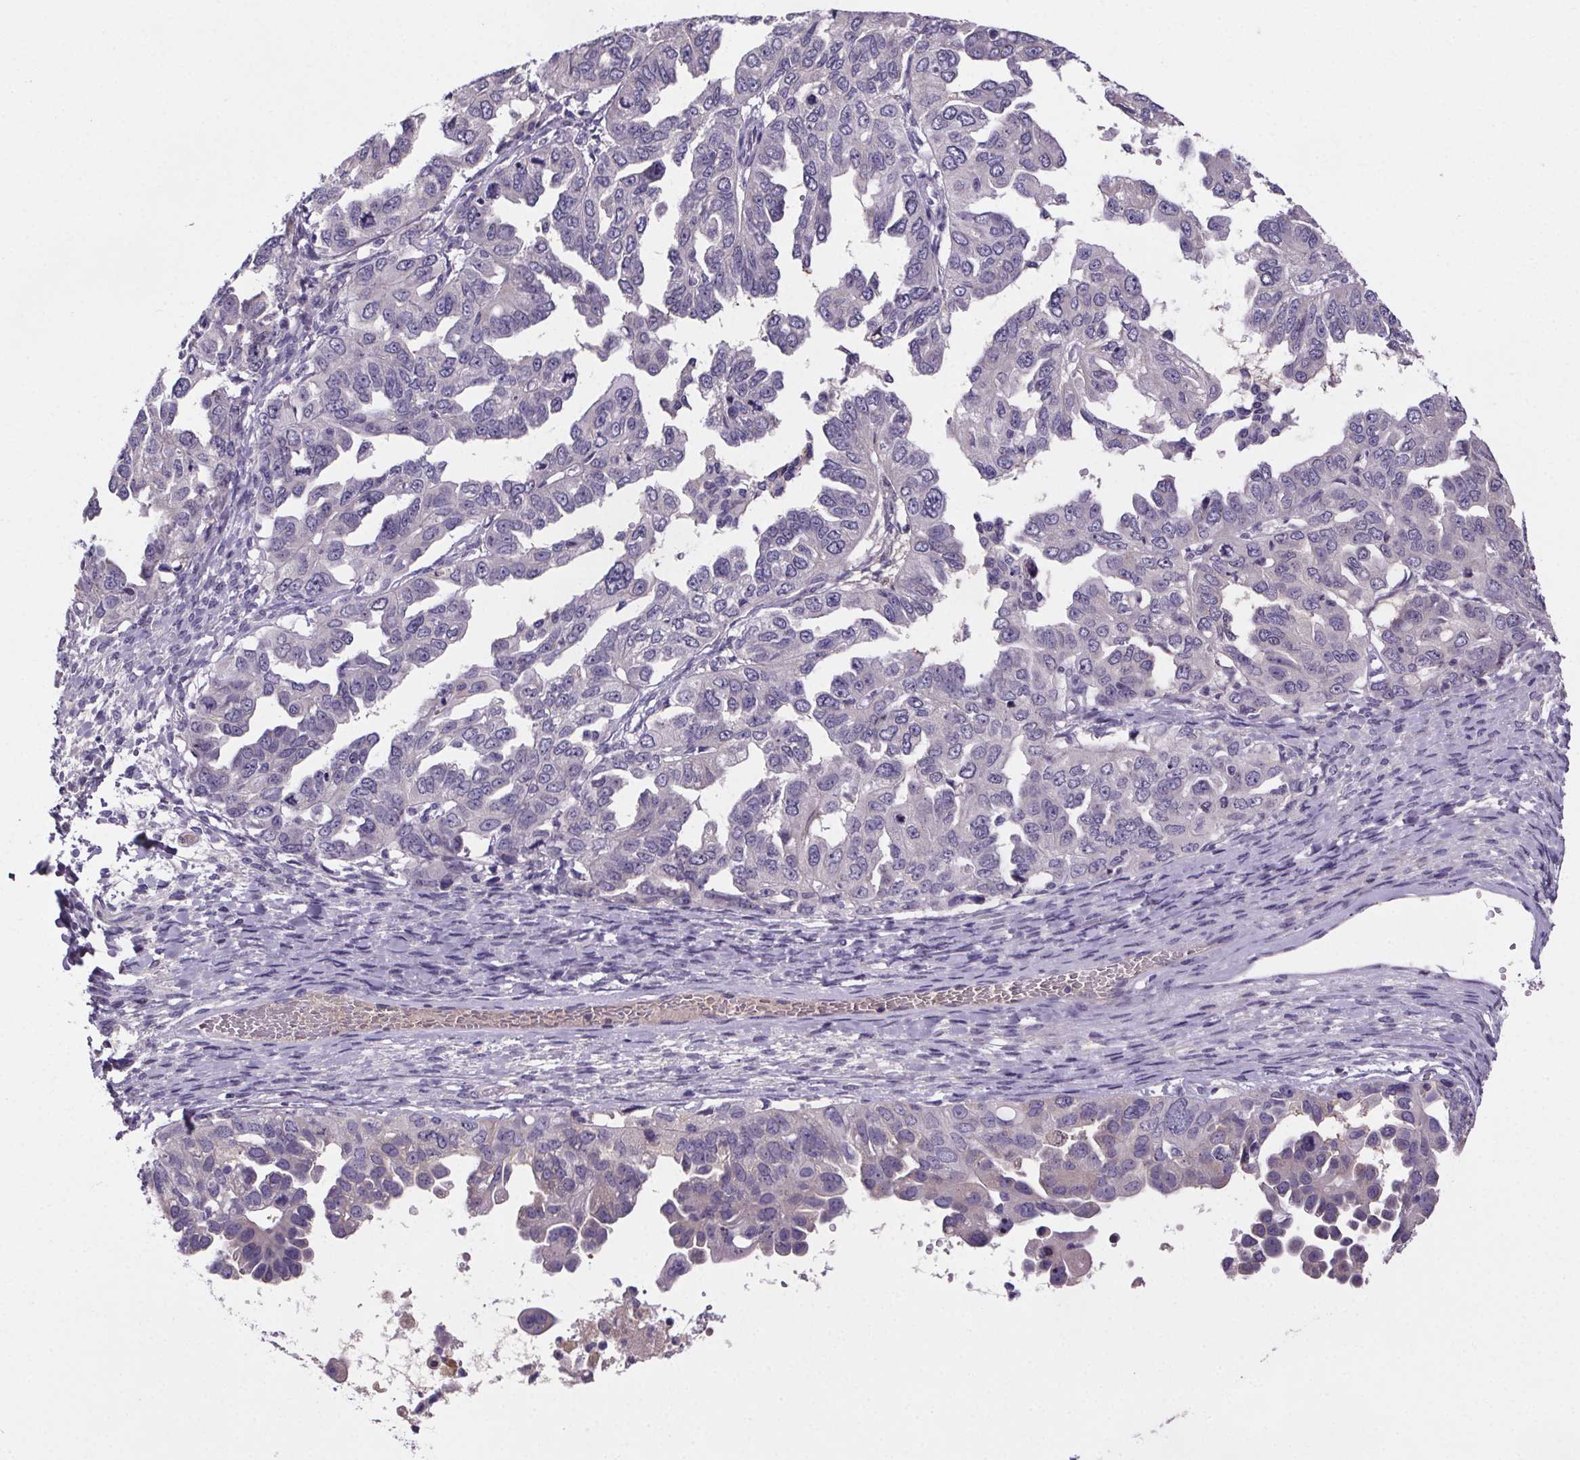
{"staining": {"intensity": "negative", "quantity": "none", "location": "none"}, "tissue": "ovarian cancer", "cell_type": "Tumor cells", "image_type": "cancer", "snomed": [{"axis": "morphology", "description": "Cystadenocarcinoma, serous, NOS"}, {"axis": "topography", "description": "Ovary"}], "caption": "Immunohistochemistry micrograph of human ovarian cancer (serous cystadenocarcinoma) stained for a protein (brown), which reveals no positivity in tumor cells.", "gene": "CUBN", "patient": {"sex": "female", "age": 64}}